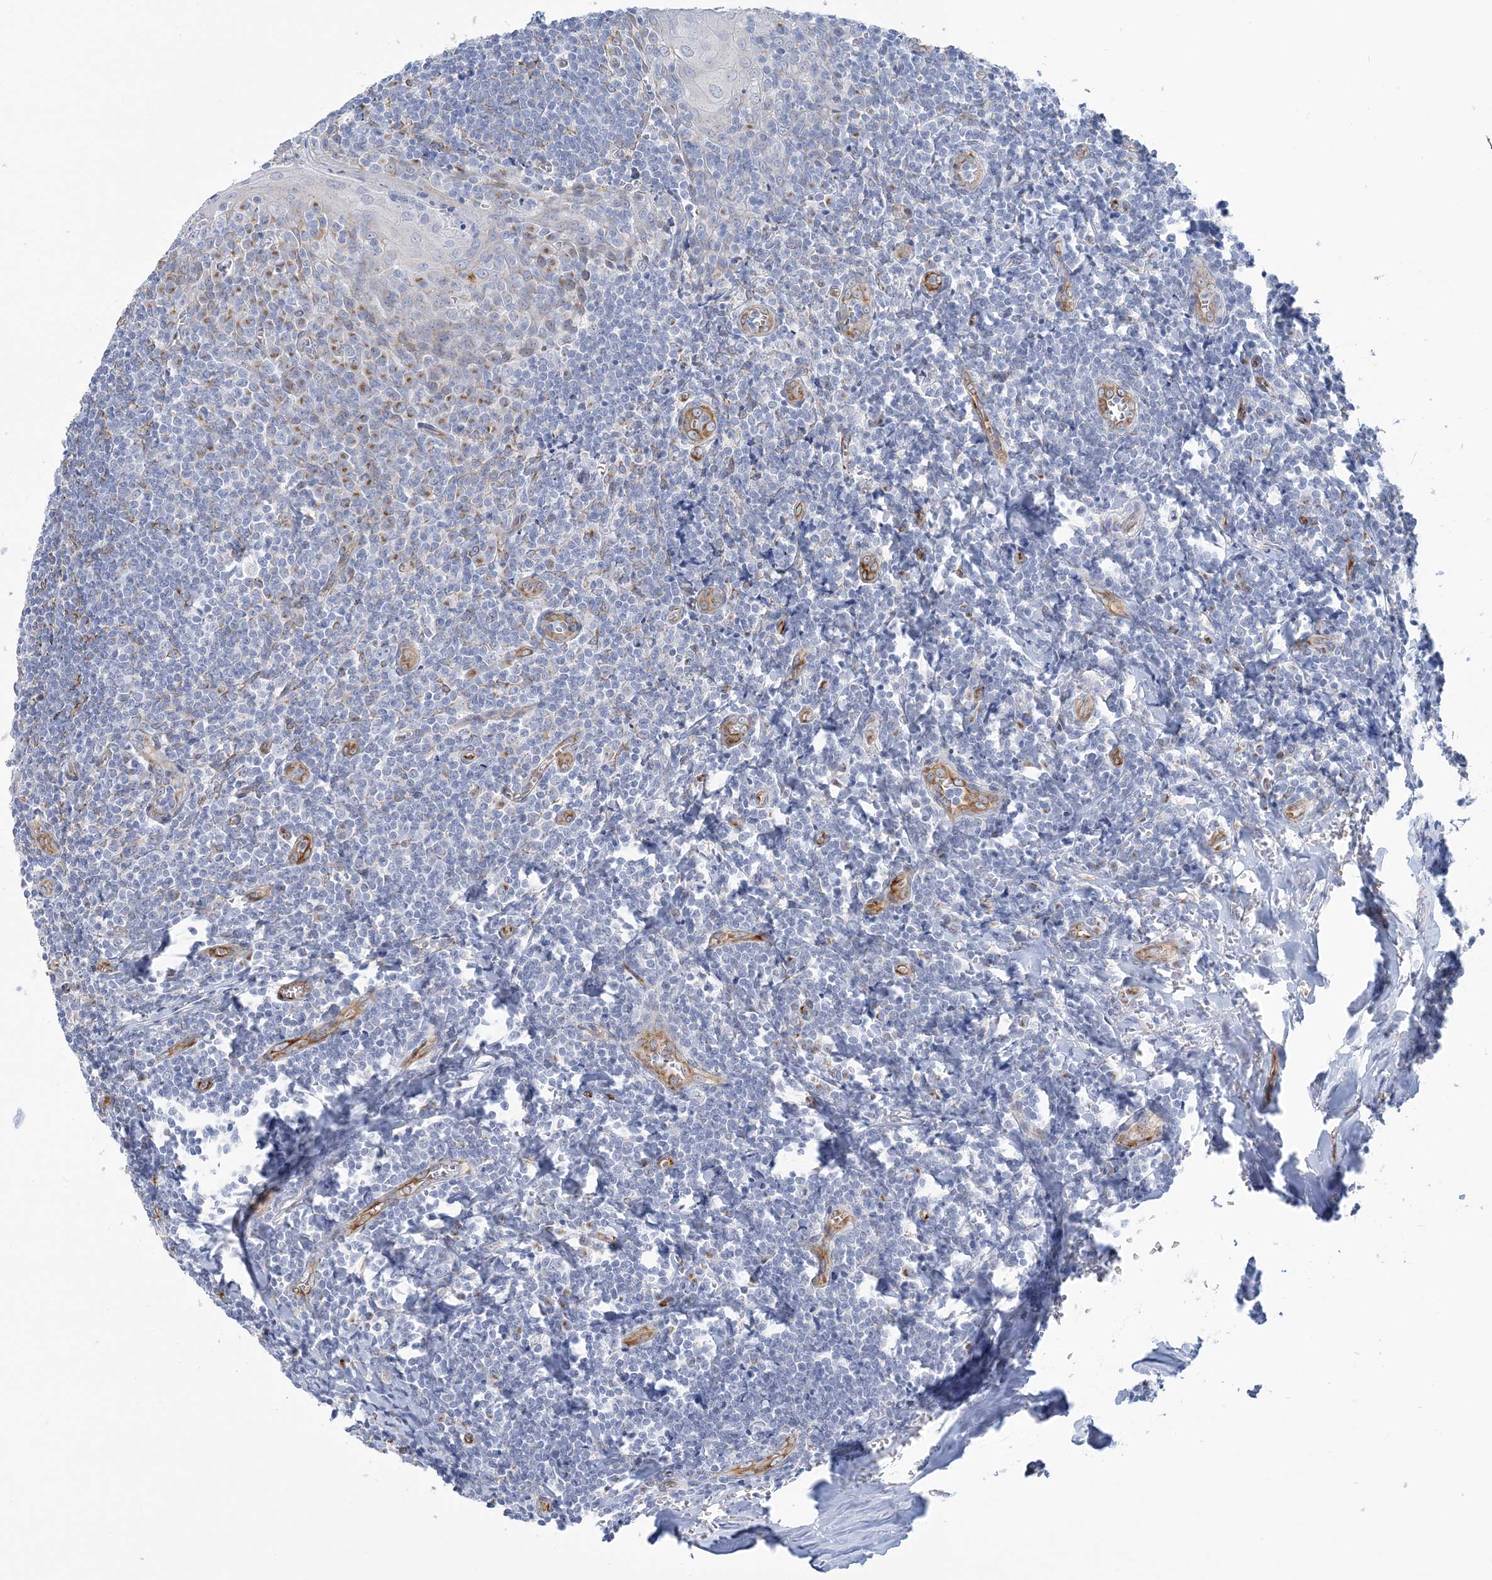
{"staining": {"intensity": "negative", "quantity": "none", "location": "none"}, "tissue": "tonsil", "cell_type": "Germinal center cells", "image_type": "normal", "snomed": [{"axis": "morphology", "description": "Normal tissue, NOS"}, {"axis": "topography", "description": "Tonsil"}], "caption": "This is an IHC micrograph of unremarkable human tonsil. There is no staining in germinal center cells.", "gene": "PLEKHG4B", "patient": {"sex": "male", "age": 27}}